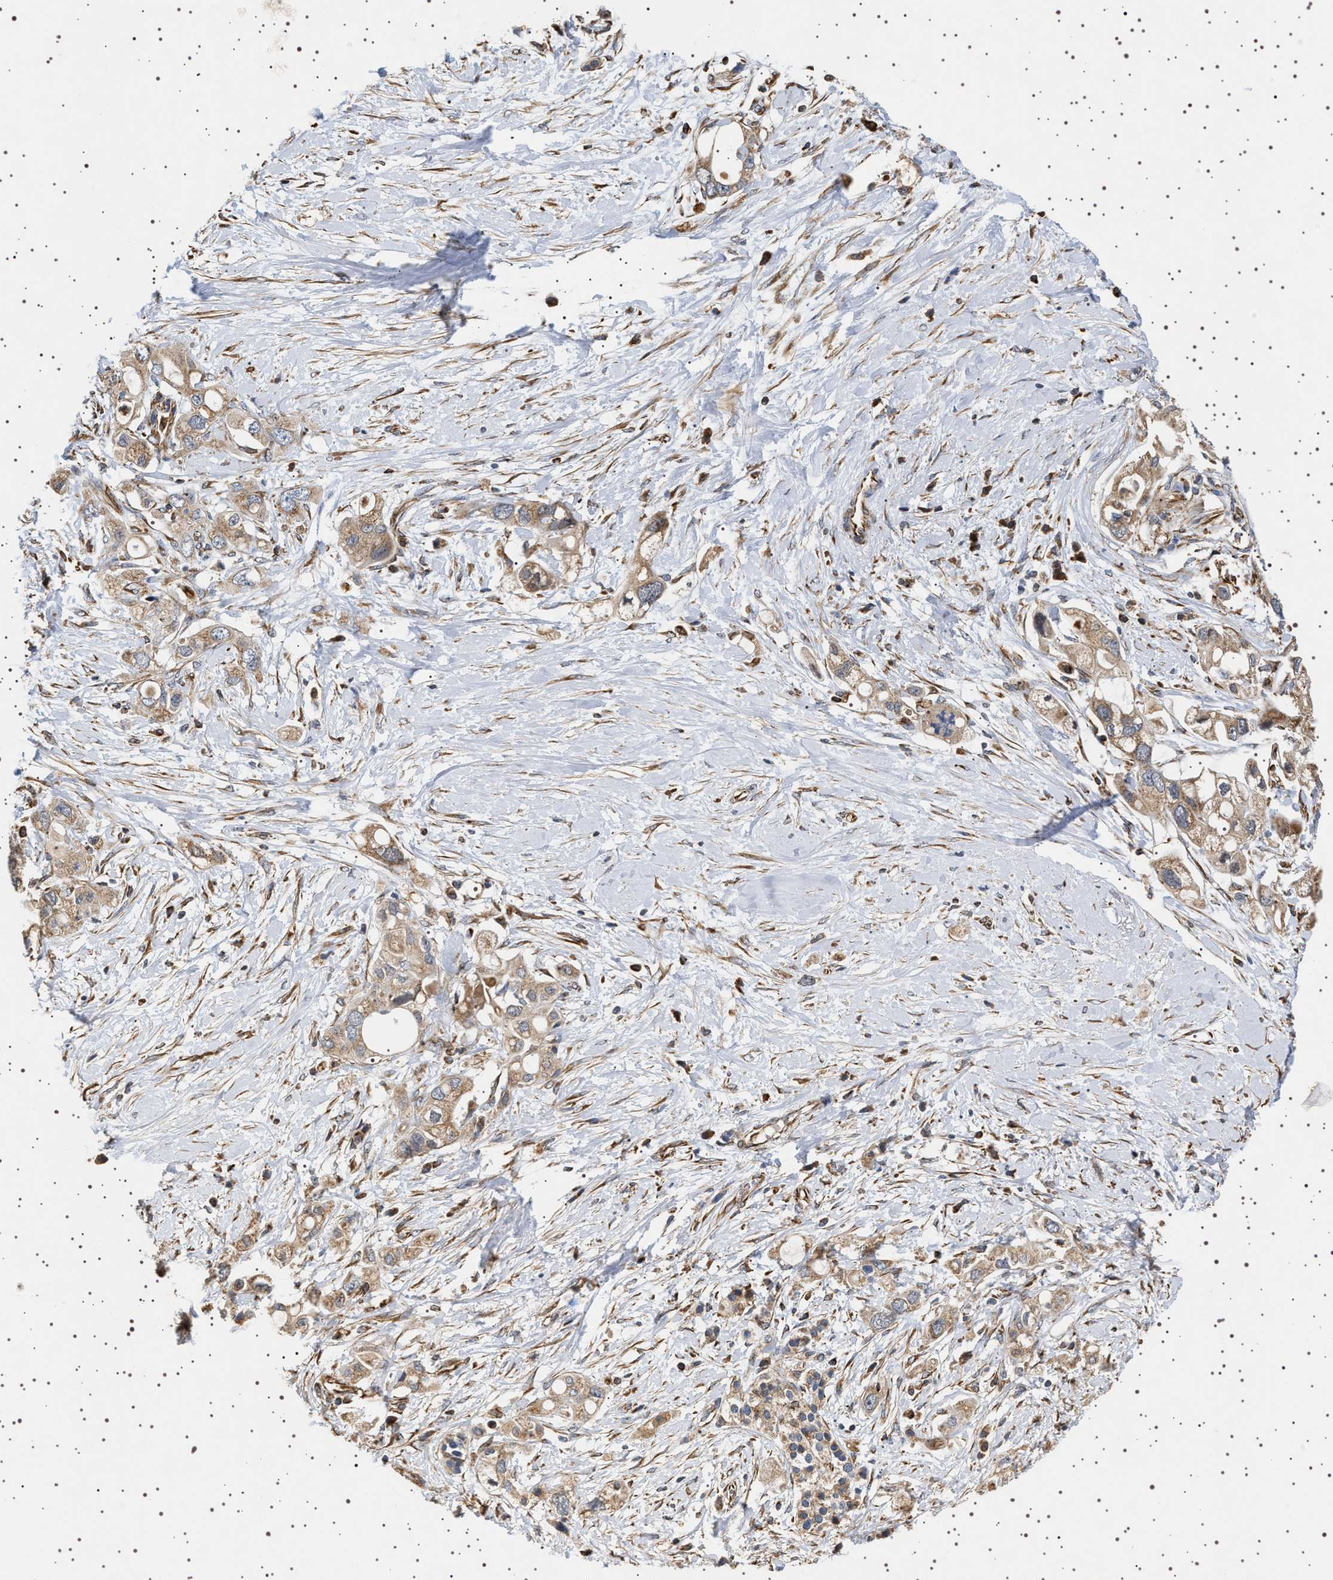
{"staining": {"intensity": "weak", "quantity": ">75%", "location": "cytoplasmic/membranous"}, "tissue": "pancreatic cancer", "cell_type": "Tumor cells", "image_type": "cancer", "snomed": [{"axis": "morphology", "description": "Adenocarcinoma, NOS"}, {"axis": "topography", "description": "Pancreas"}], "caption": "Tumor cells show low levels of weak cytoplasmic/membranous expression in about >75% of cells in pancreatic cancer.", "gene": "TRUB2", "patient": {"sex": "female", "age": 56}}